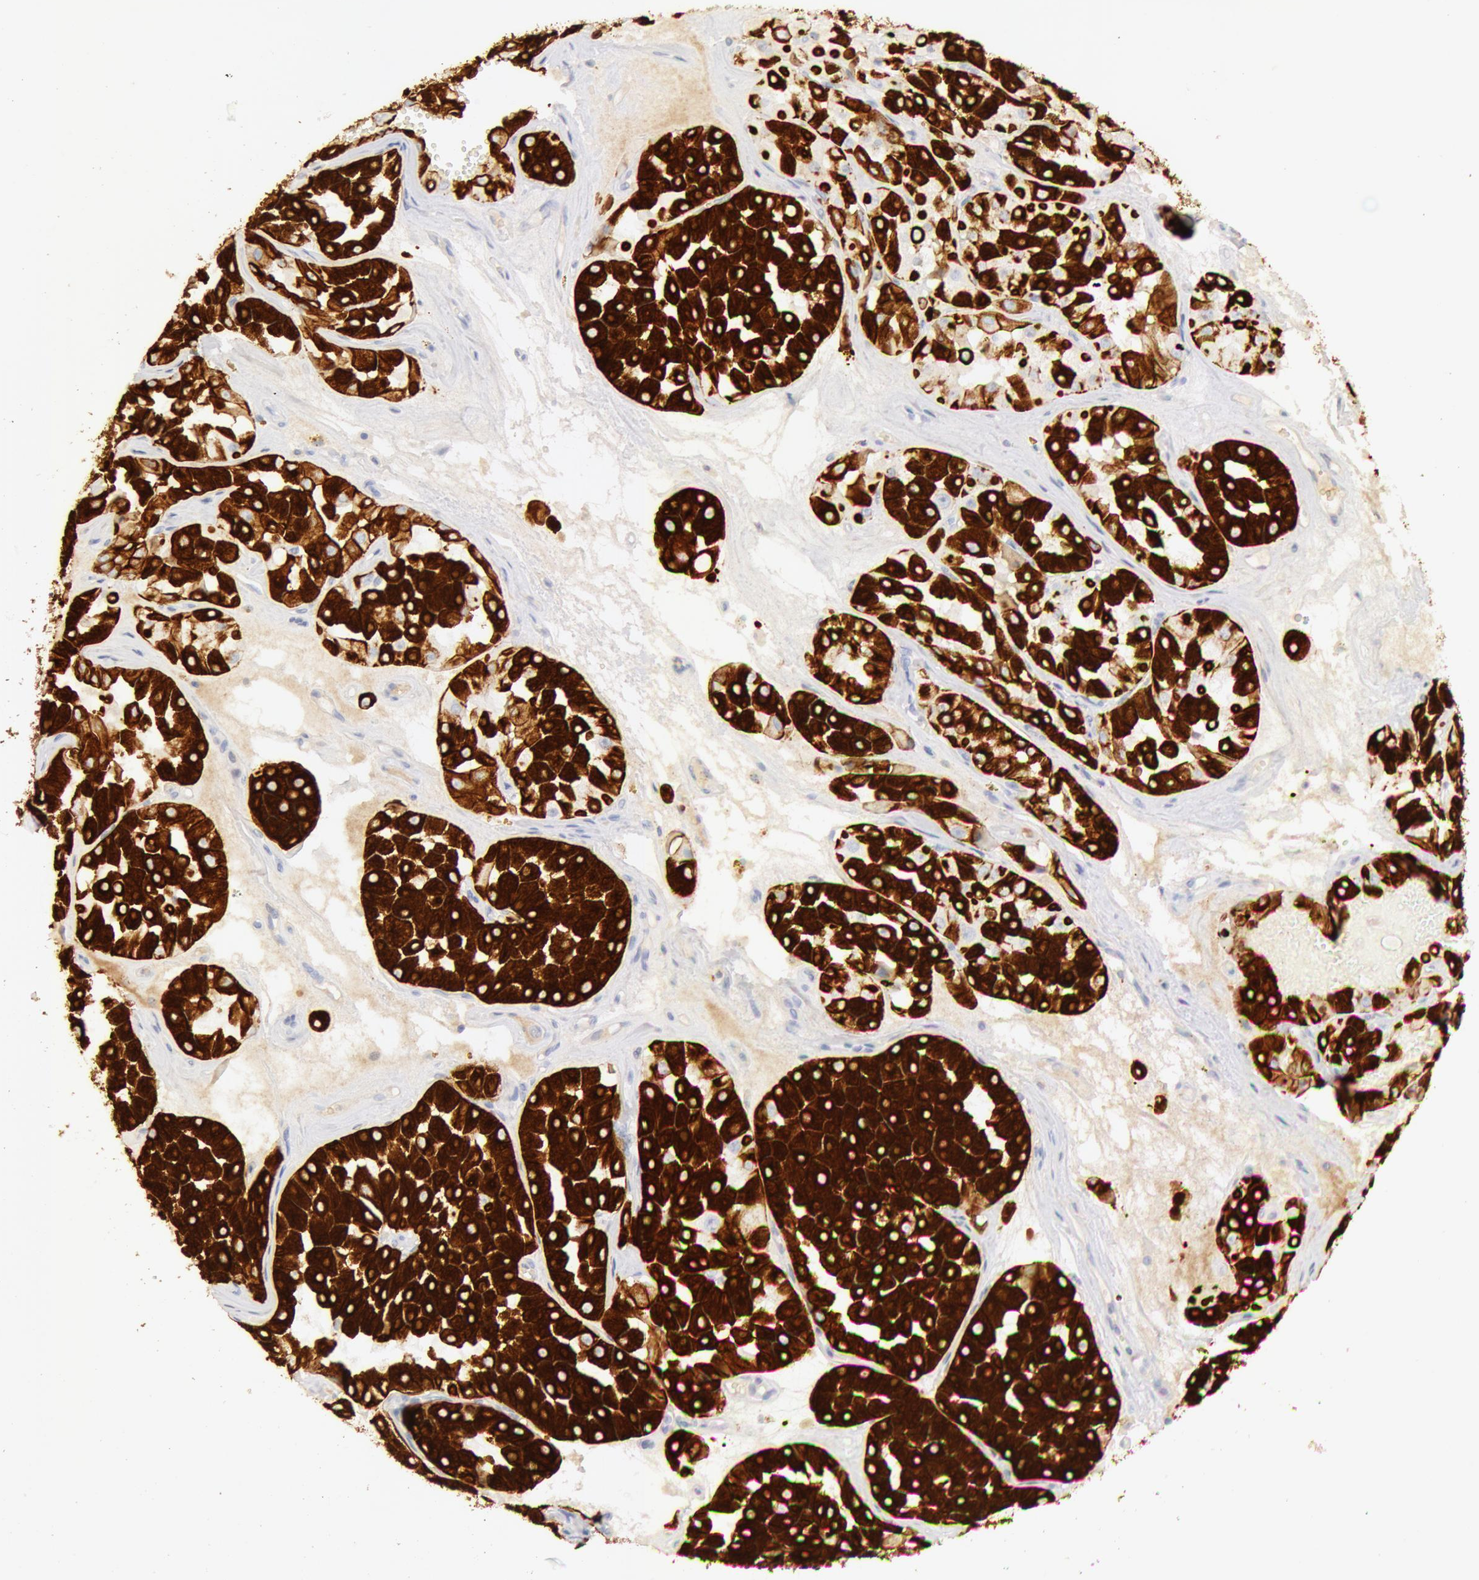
{"staining": {"intensity": "strong", "quantity": ">75%", "location": "cytoplasmic/membranous"}, "tissue": "renal cancer", "cell_type": "Tumor cells", "image_type": "cancer", "snomed": [{"axis": "morphology", "description": "Adenocarcinoma, uncertain malignant potential"}, {"axis": "topography", "description": "Kidney"}], "caption": "Immunohistochemical staining of human renal cancer (adenocarcinoma,  uncertain malignant potential) displays high levels of strong cytoplasmic/membranous expression in about >75% of tumor cells.", "gene": "KRT8", "patient": {"sex": "male", "age": 63}}